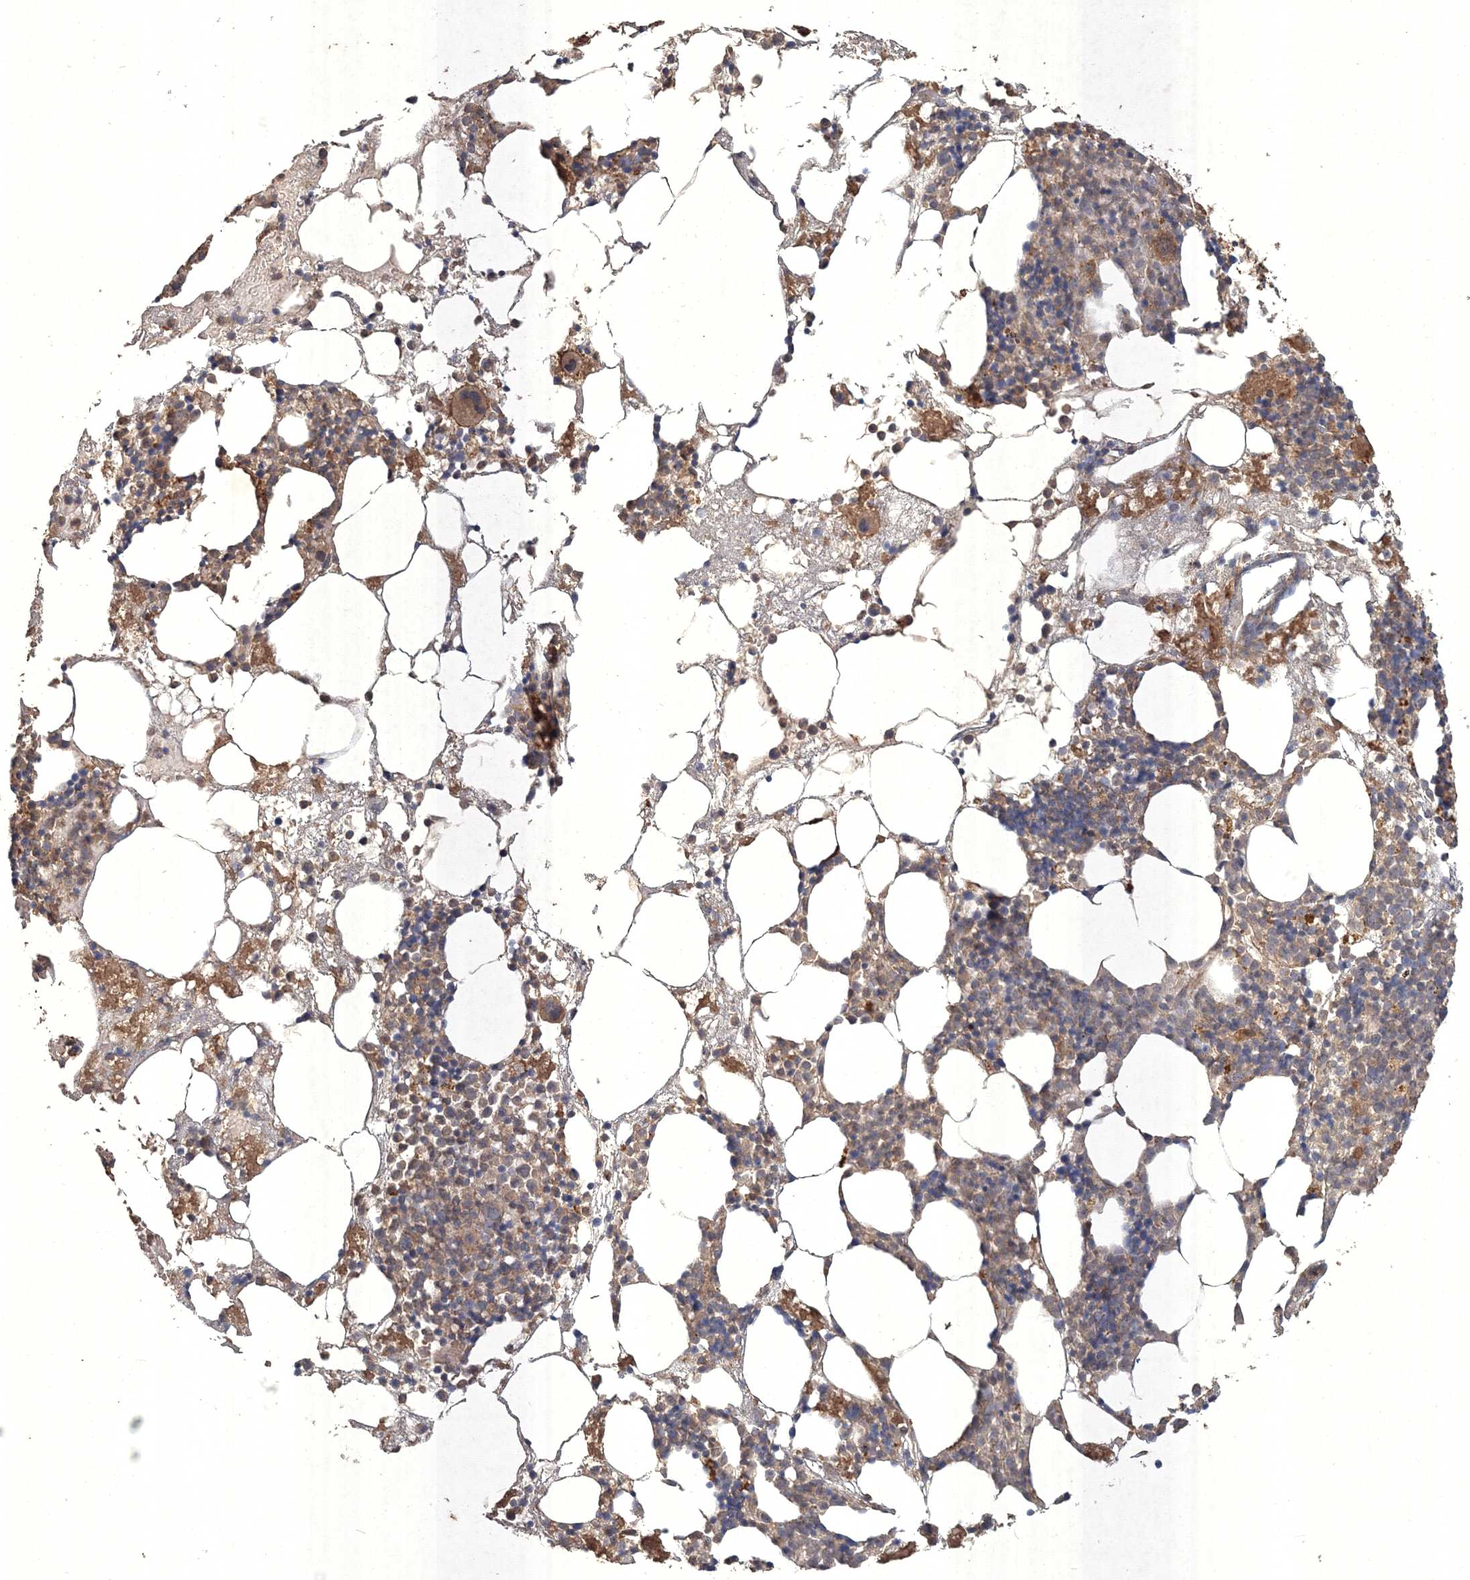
{"staining": {"intensity": "moderate", "quantity": "<25%", "location": "cytoplasmic/membranous"}, "tissue": "bone marrow", "cell_type": "Hematopoietic cells", "image_type": "normal", "snomed": [{"axis": "morphology", "description": "Normal tissue, NOS"}, {"axis": "topography", "description": "Bone marrow"}], "caption": "This histopathology image exhibits normal bone marrow stained with immunohistochemistry to label a protein in brown. The cytoplasmic/membranous of hematopoietic cells show moderate positivity for the protein. Nuclei are counter-stained blue.", "gene": "SPRY1", "patient": {"sex": "male", "age": 48}}